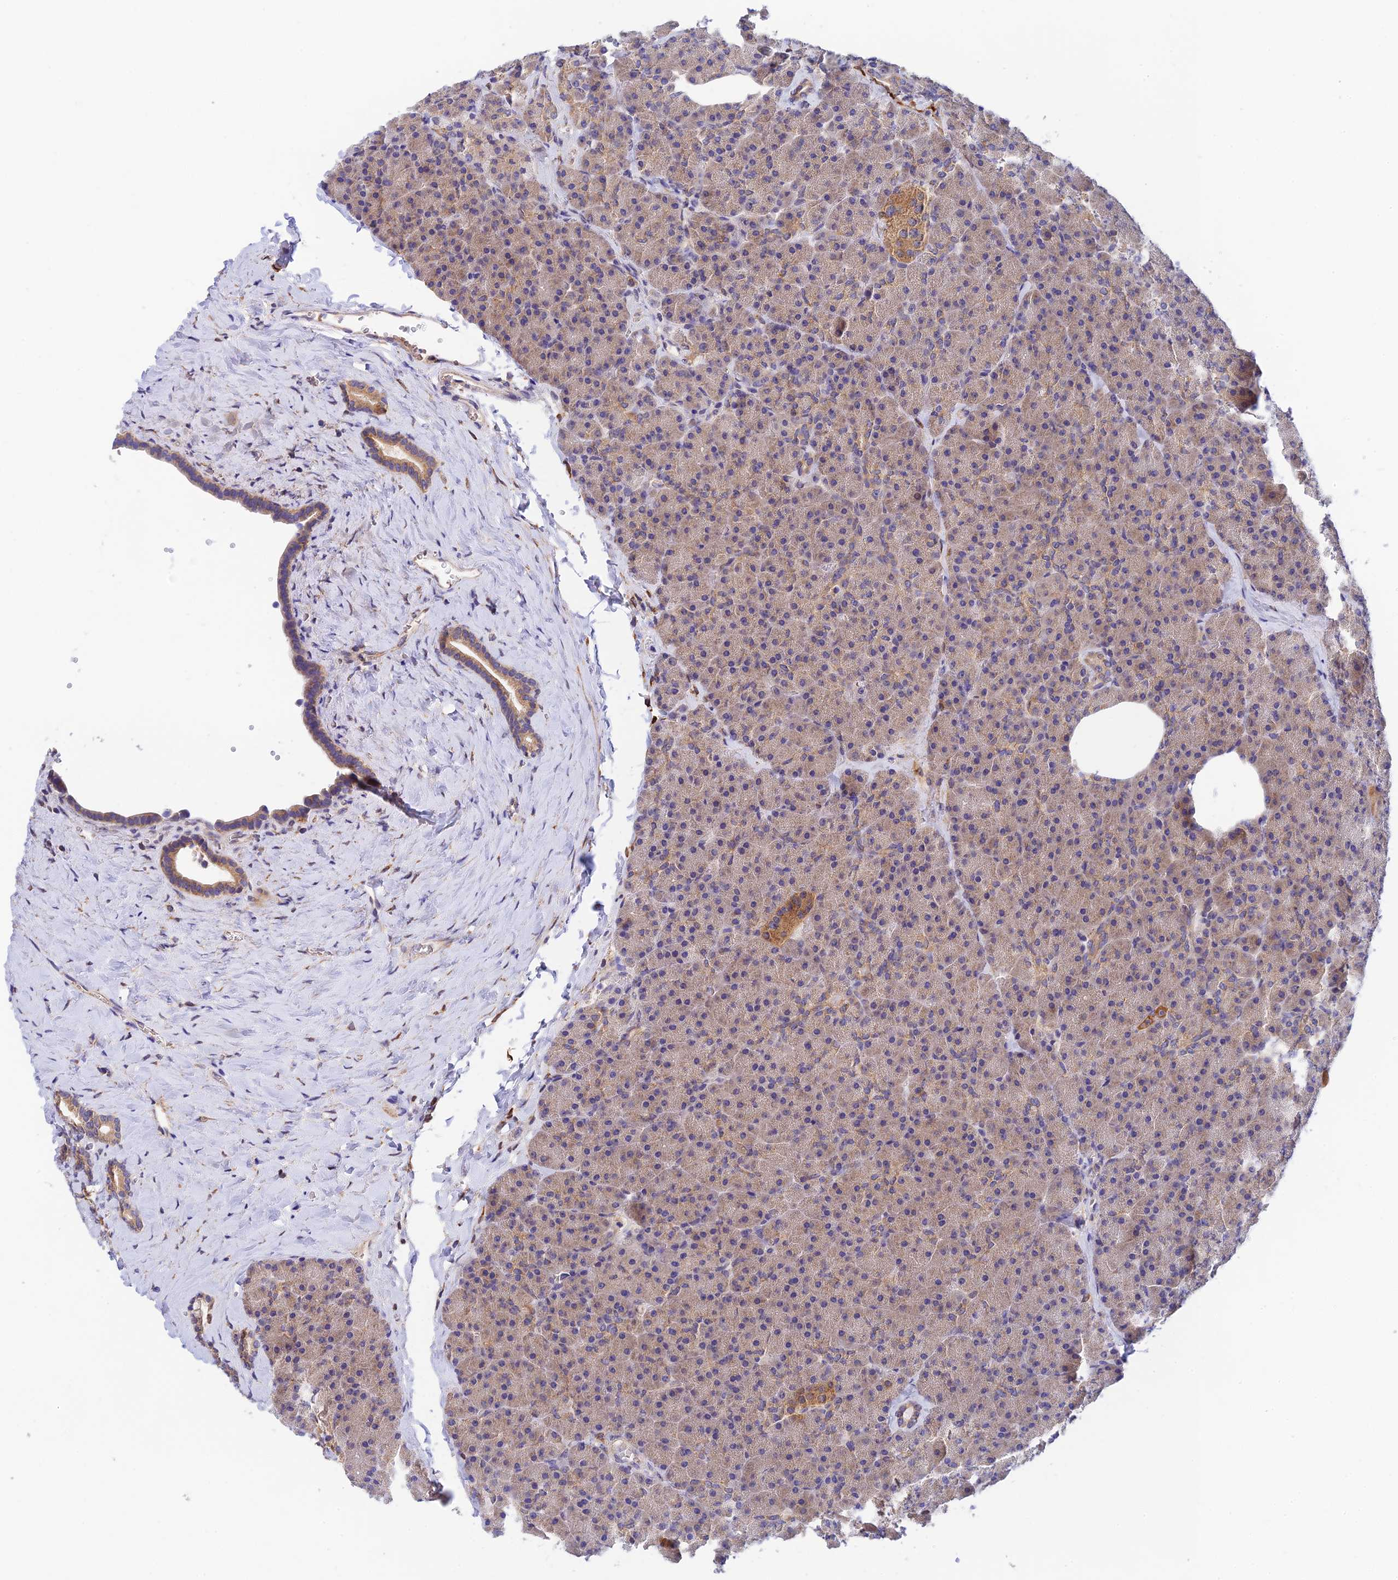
{"staining": {"intensity": "weak", "quantity": "25%-75%", "location": "cytoplasmic/membranous"}, "tissue": "pancreas", "cell_type": "Exocrine glandular cells", "image_type": "normal", "snomed": [{"axis": "morphology", "description": "Normal tissue, NOS"}, {"axis": "morphology", "description": "Carcinoid, malignant, NOS"}, {"axis": "topography", "description": "Pancreas"}], "caption": "Immunohistochemistry (IHC) of unremarkable human pancreas shows low levels of weak cytoplasmic/membranous staining in about 25%-75% of exocrine glandular cells. (IHC, brightfield microscopy, high magnification).", "gene": "RANBP6", "patient": {"sex": "female", "age": 35}}